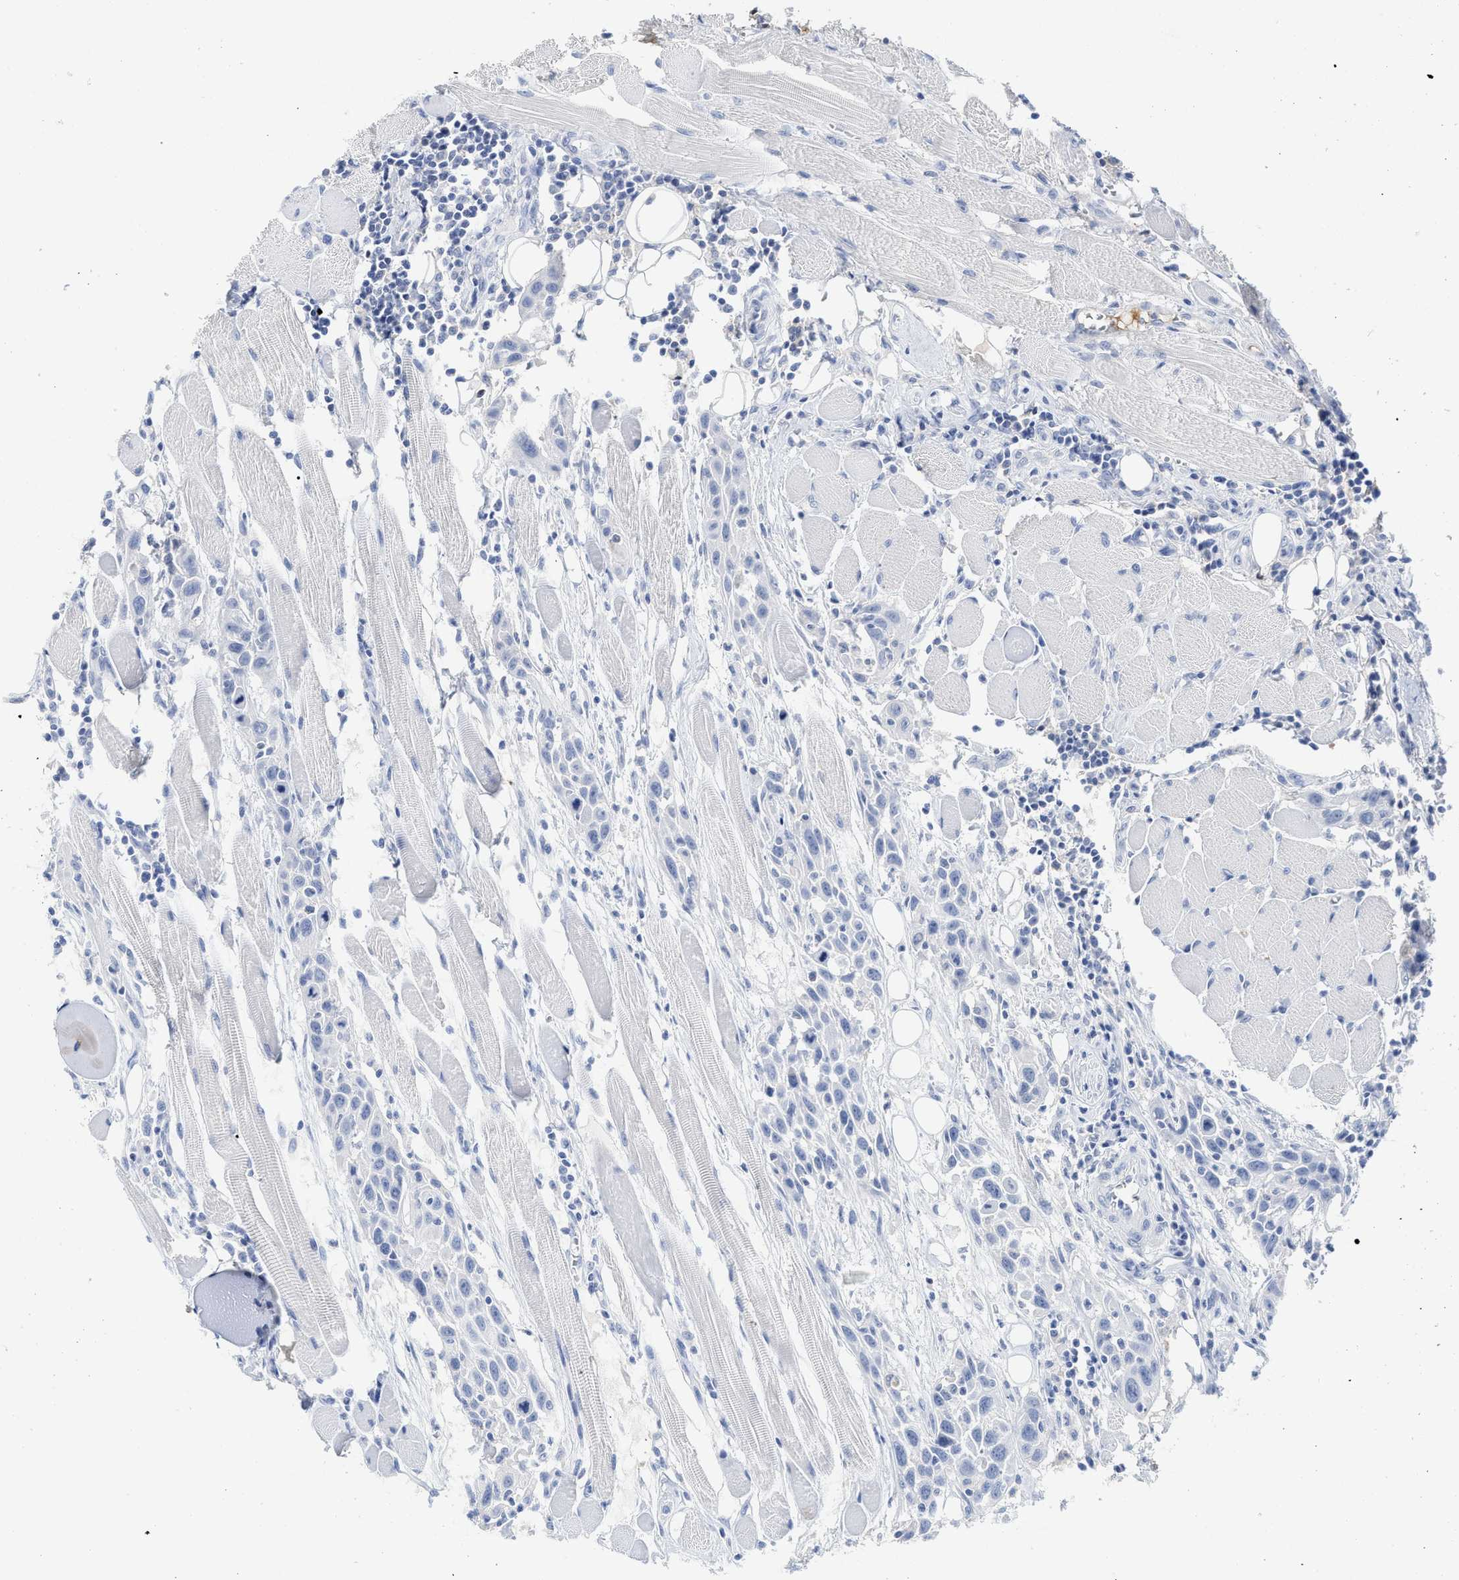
{"staining": {"intensity": "negative", "quantity": "none", "location": "none"}, "tissue": "head and neck cancer", "cell_type": "Tumor cells", "image_type": "cancer", "snomed": [{"axis": "morphology", "description": "Squamous cell carcinoma, NOS"}, {"axis": "topography", "description": "Oral tissue"}, {"axis": "topography", "description": "Head-Neck"}], "caption": "Tumor cells show no significant staining in head and neck cancer (squamous cell carcinoma).", "gene": "C2", "patient": {"sex": "female", "age": 50}}